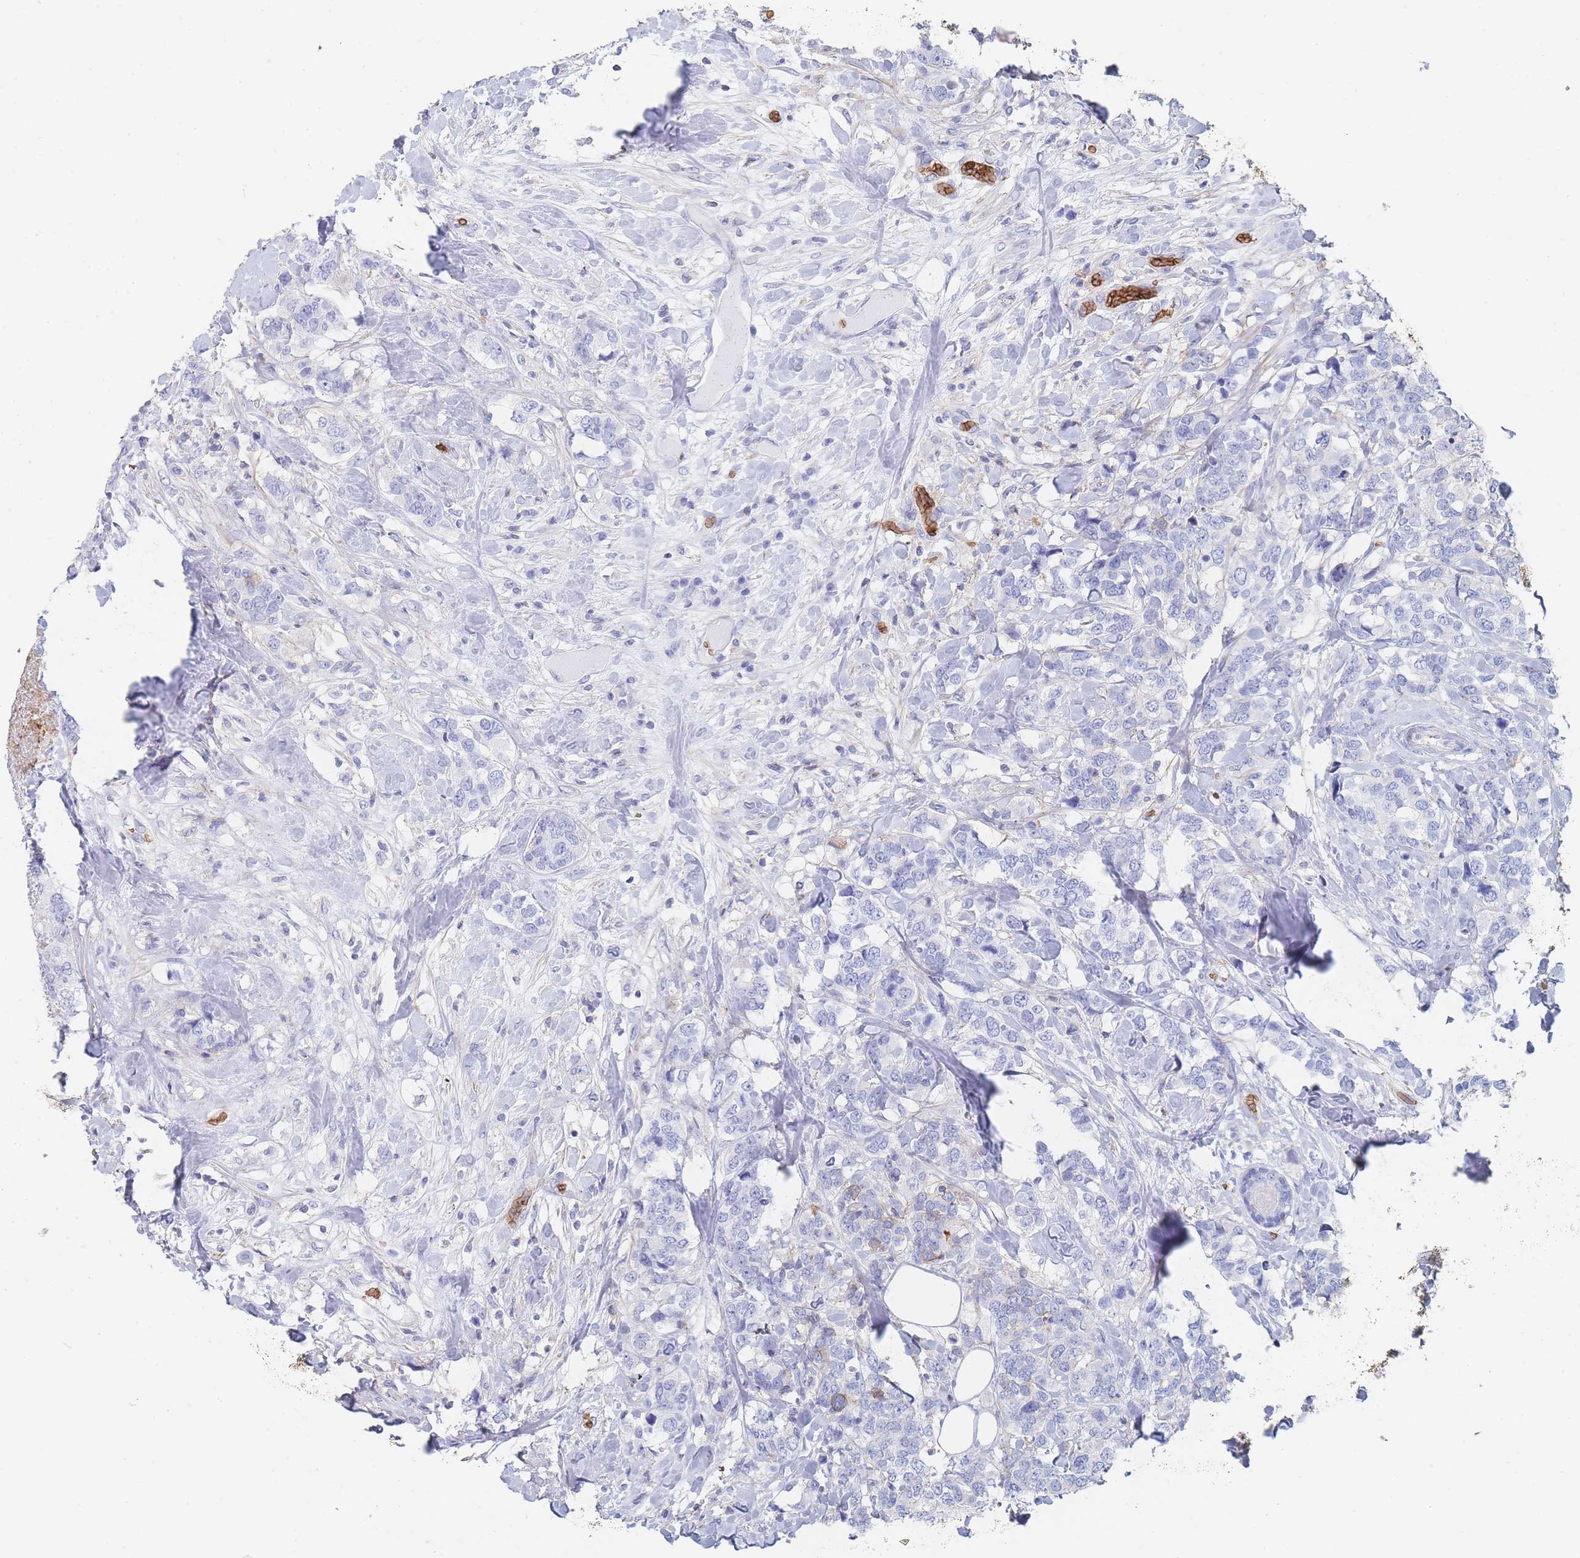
{"staining": {"intensity": "negative", "quantity": "none", "location": "none"}, "tissue": "breast cancer", "cell_type": "Tumor cells", "image_type": "cancer", "snomed": [{"axis": "morphology", "description": "Lobular carcinoma"}, {"axis": "topography", "description": "Breast"}], "caption": "High magnification brightfield microscopy of breast cancer (lobular carcinoma) stained with DAB (brown) and counterstained with hematoxylin (blue): tumor cells show no significant expression. (DAB (3,3'-diaminobenzidine) immunohistochemistry (IHC) with hematoxylin counter stain).", "gene": "SLC2A1", "patient": {"sex": "female", "age": 59}}